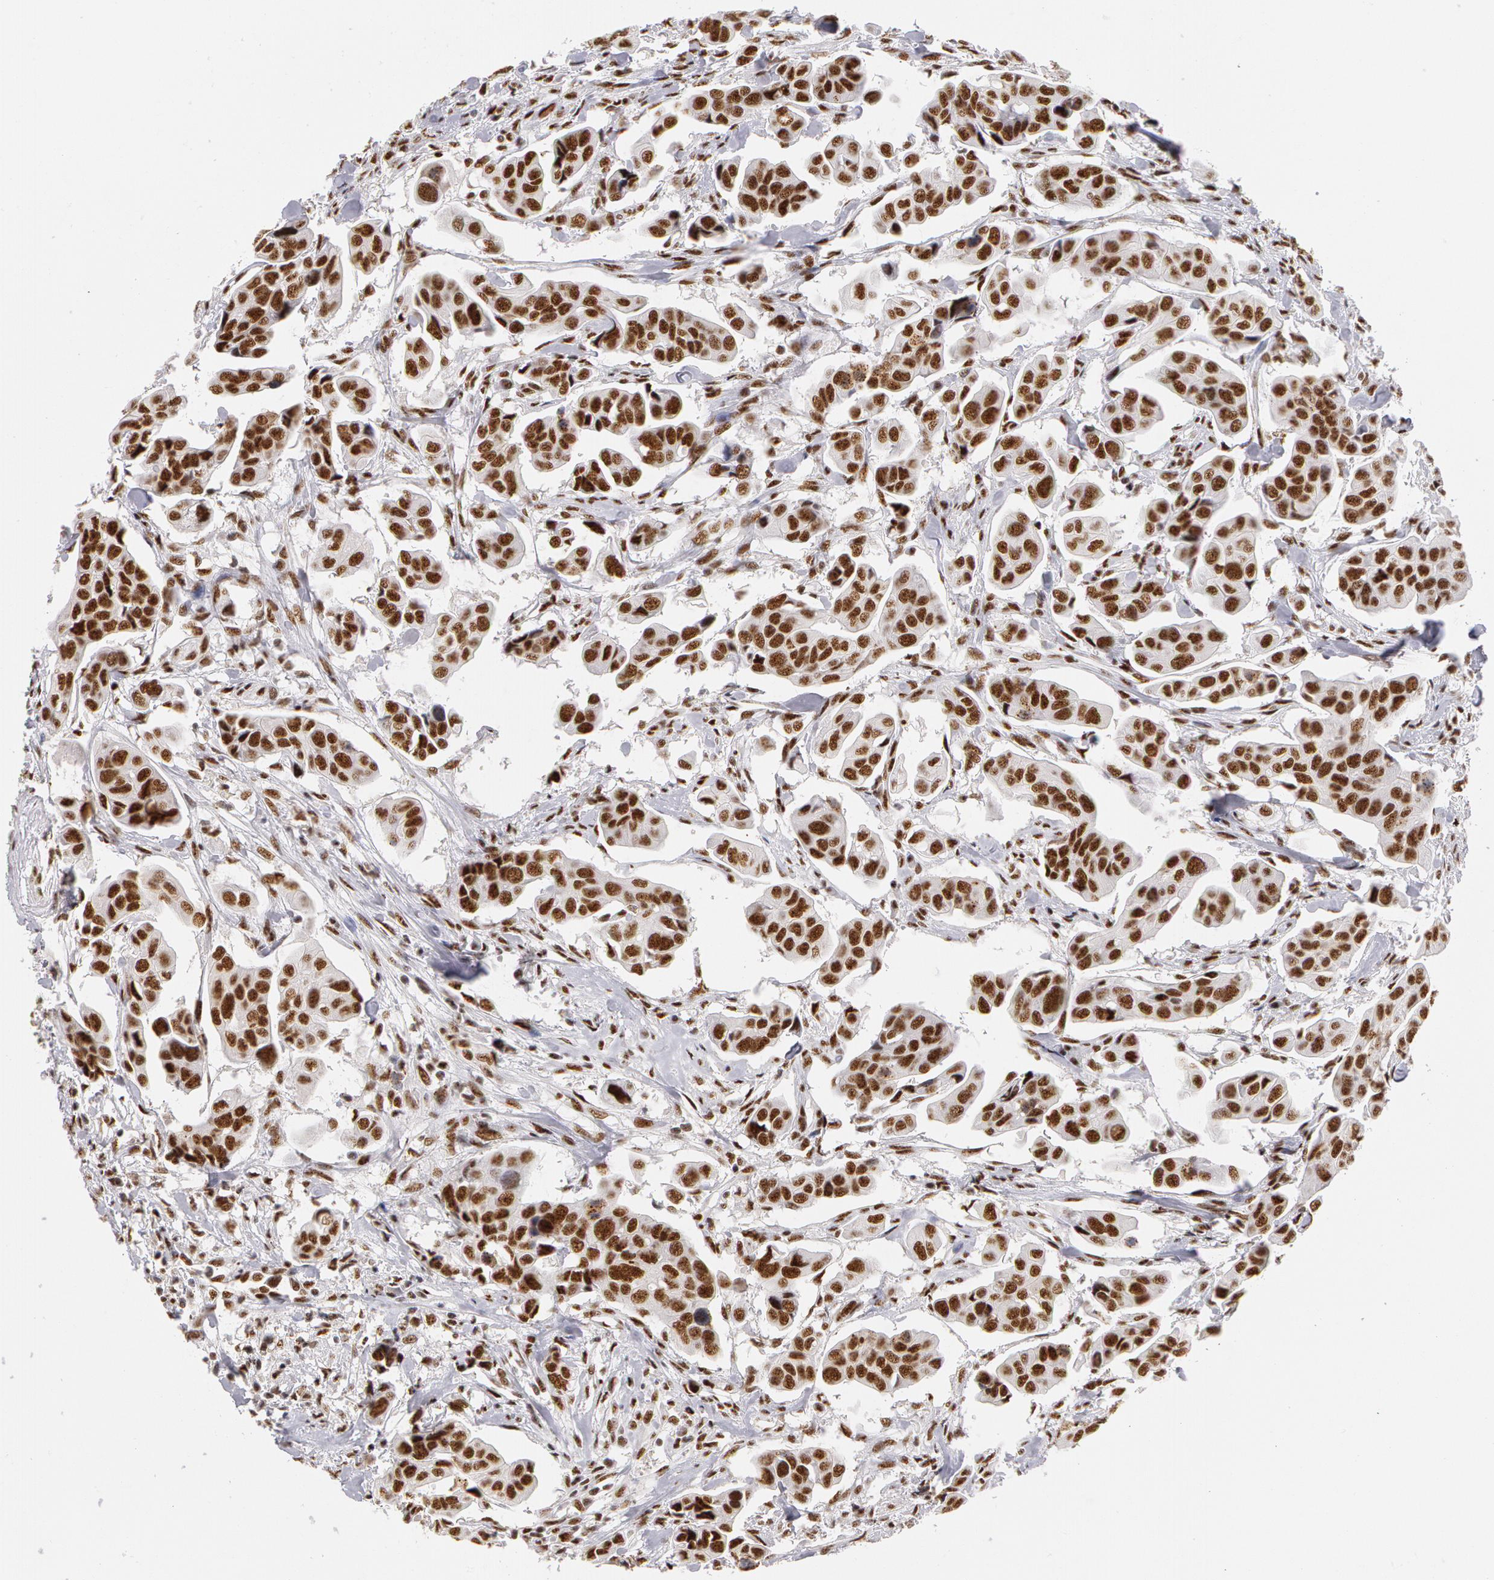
{"staining": {"intensity": "moderate", "quantity": ">75%", "location": "nuclear"}, "tissue": "urothelial cancer", "cell_type": "Tumor cells", "image_type": "cancer", "snomed": [{"axis": "morphology", "description": "Adenocarcinoma, NOS"}, {"axis": "topography", "description": "Urinary bladder"}], "caption": "Urothelial cancer was stained to show a protein in brown. There is medium levels of moderate nuclear positivity in approximately >75% of tumor cells.", "gene": "PNN", "patient": {"sex": "male", "age": 61}}